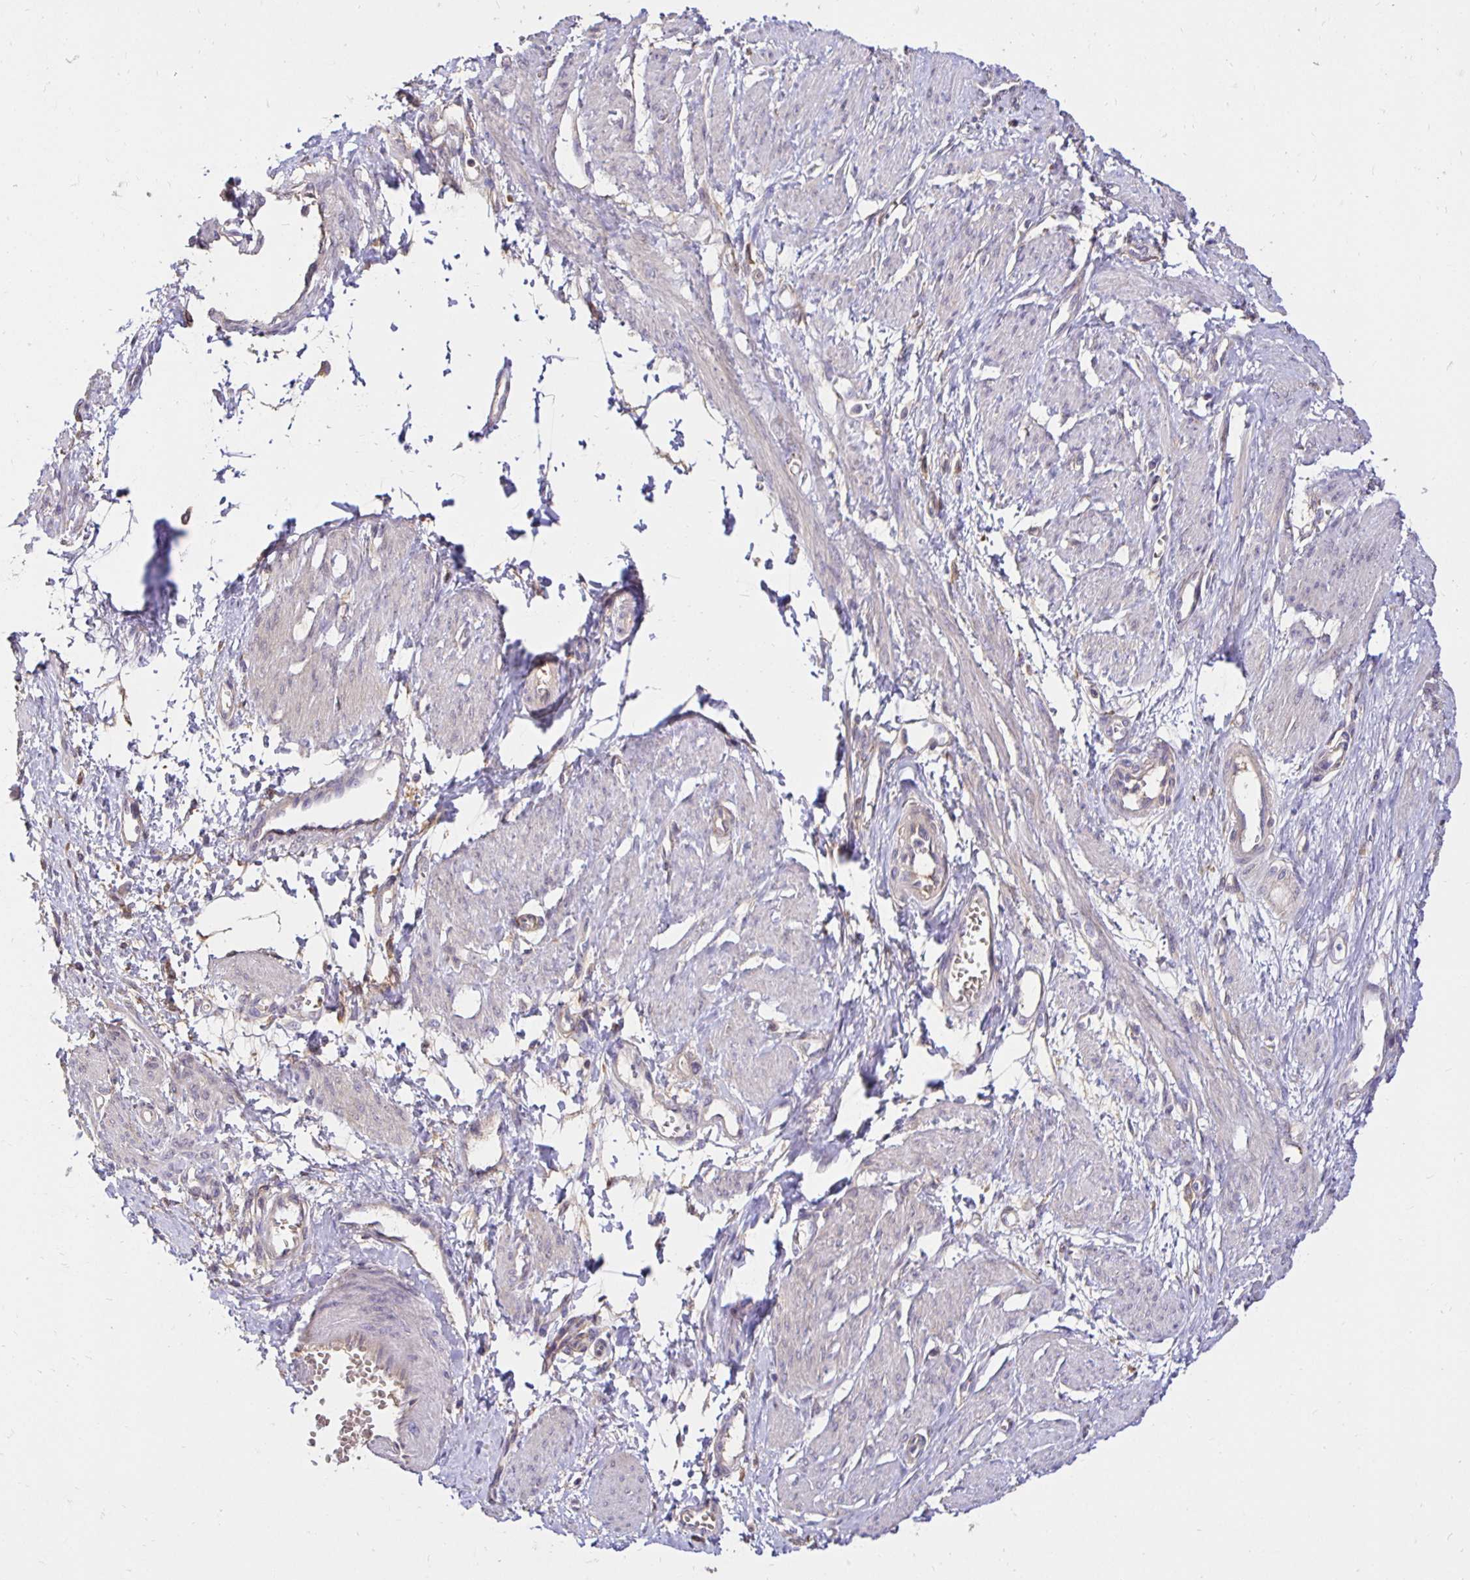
{"staining": {"intensity": "negative", "quantity": "none", "location": "none"}, "tissue": "smooth muscle", "cell_type": "Smooth muscle cells", "image_type": "normal", "snomed": [{"axis": "morphology", "description": "Normal tissue, NOS"}, {"axis": "topography", "description": "Smooth muscle"}, {"axis": "topography", "description": "Uterus"}], "caption": "Immunohistochemical staining of benign human smooth muscle displays no significant expression in smooth muscle cells.", "gene": "PNPLA3", "patient": {"sex": "female", "age": 39}}